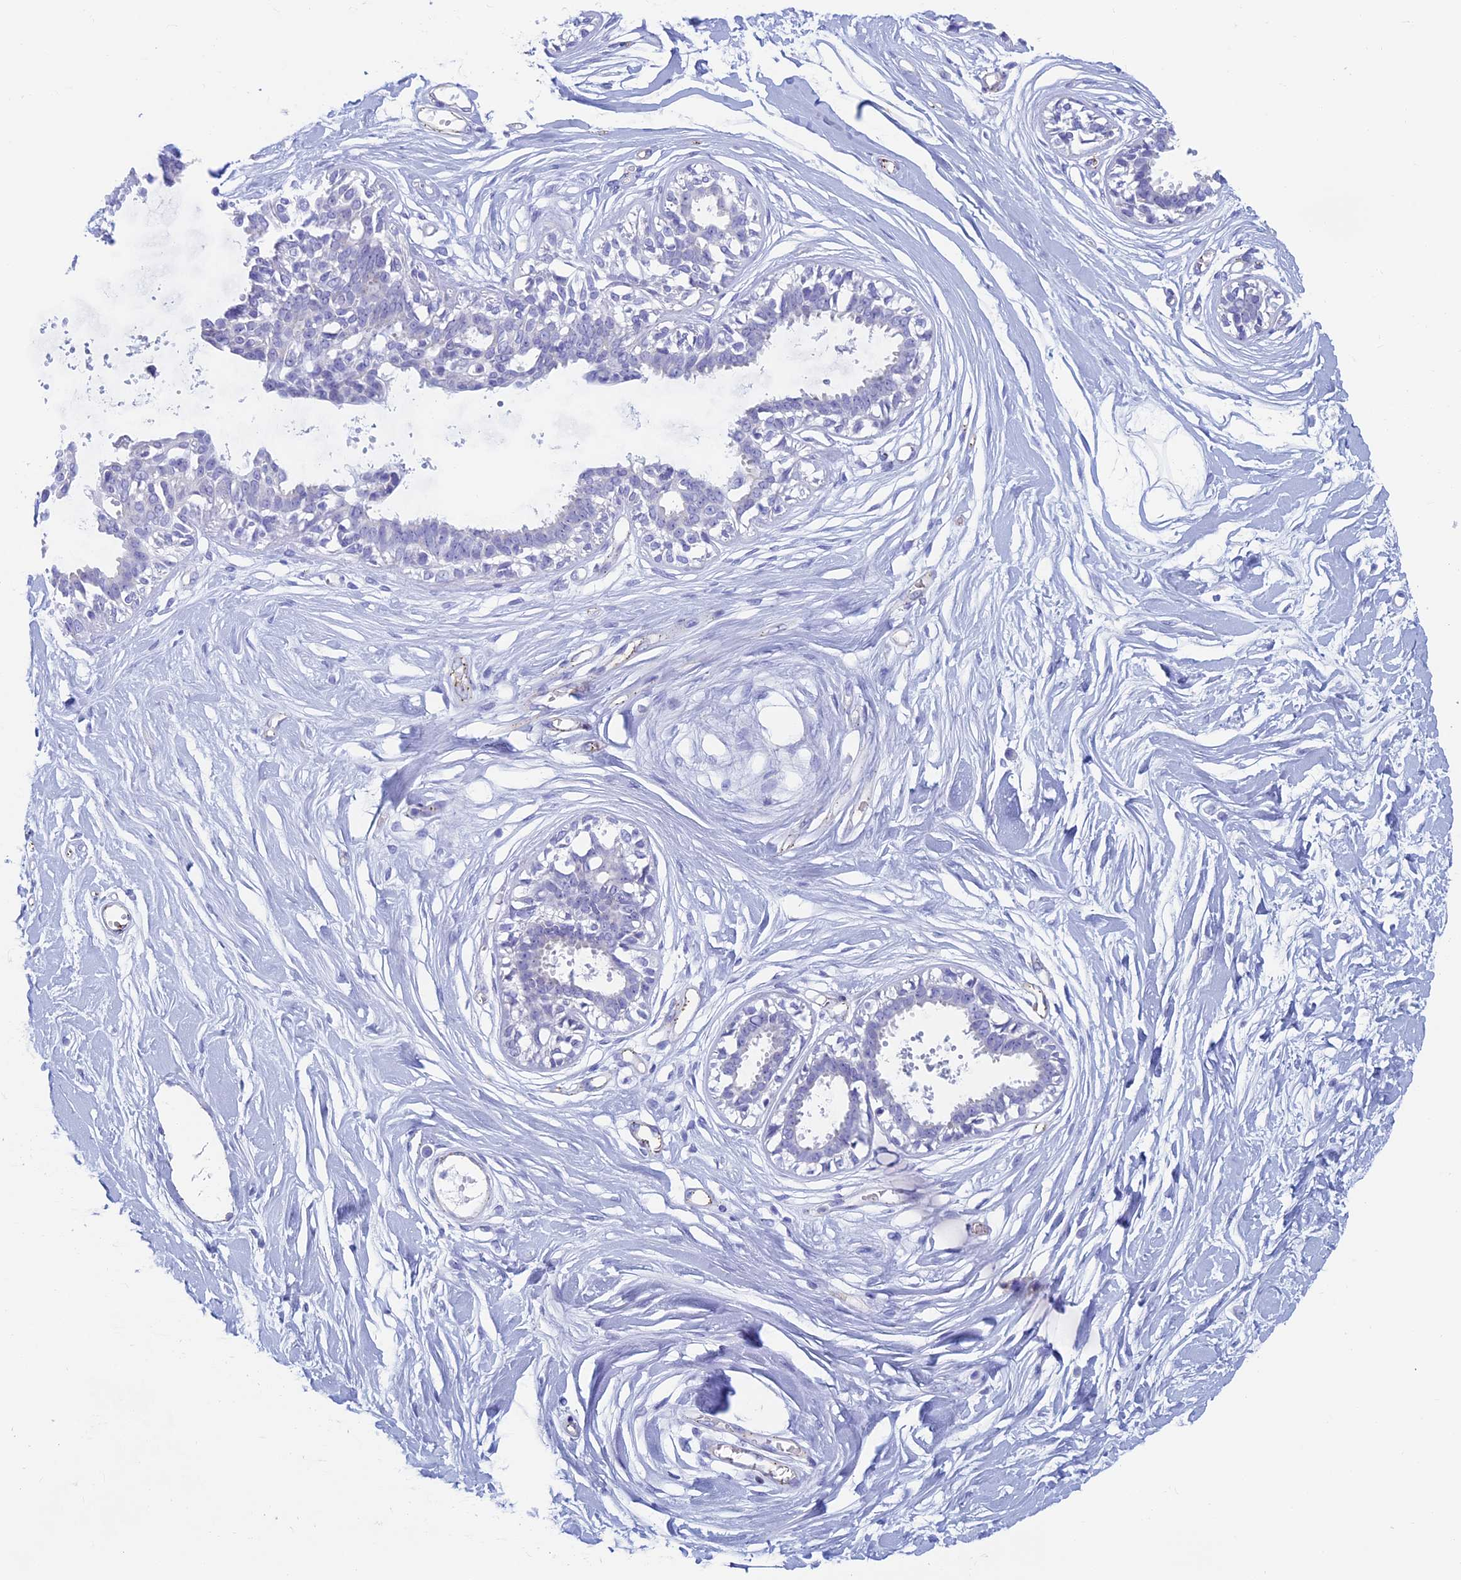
{"staining": {"intensity": "negative", "quantity": "none", "location": "none"}, "tissue": "breast", "cell_type": "Adipocytes", "image_type": "normal", "snomed": [{"axis": "morphology", "description": "Normal tissue, NOS"}, {"axis": "topography", "description": "Breast"}], "caption": "This is an IHC histopathology image of benign human breast. There is no expression in adipocytes.", "gene": "MAGEB6", "patient": {"sex": "female", "age": 45}}